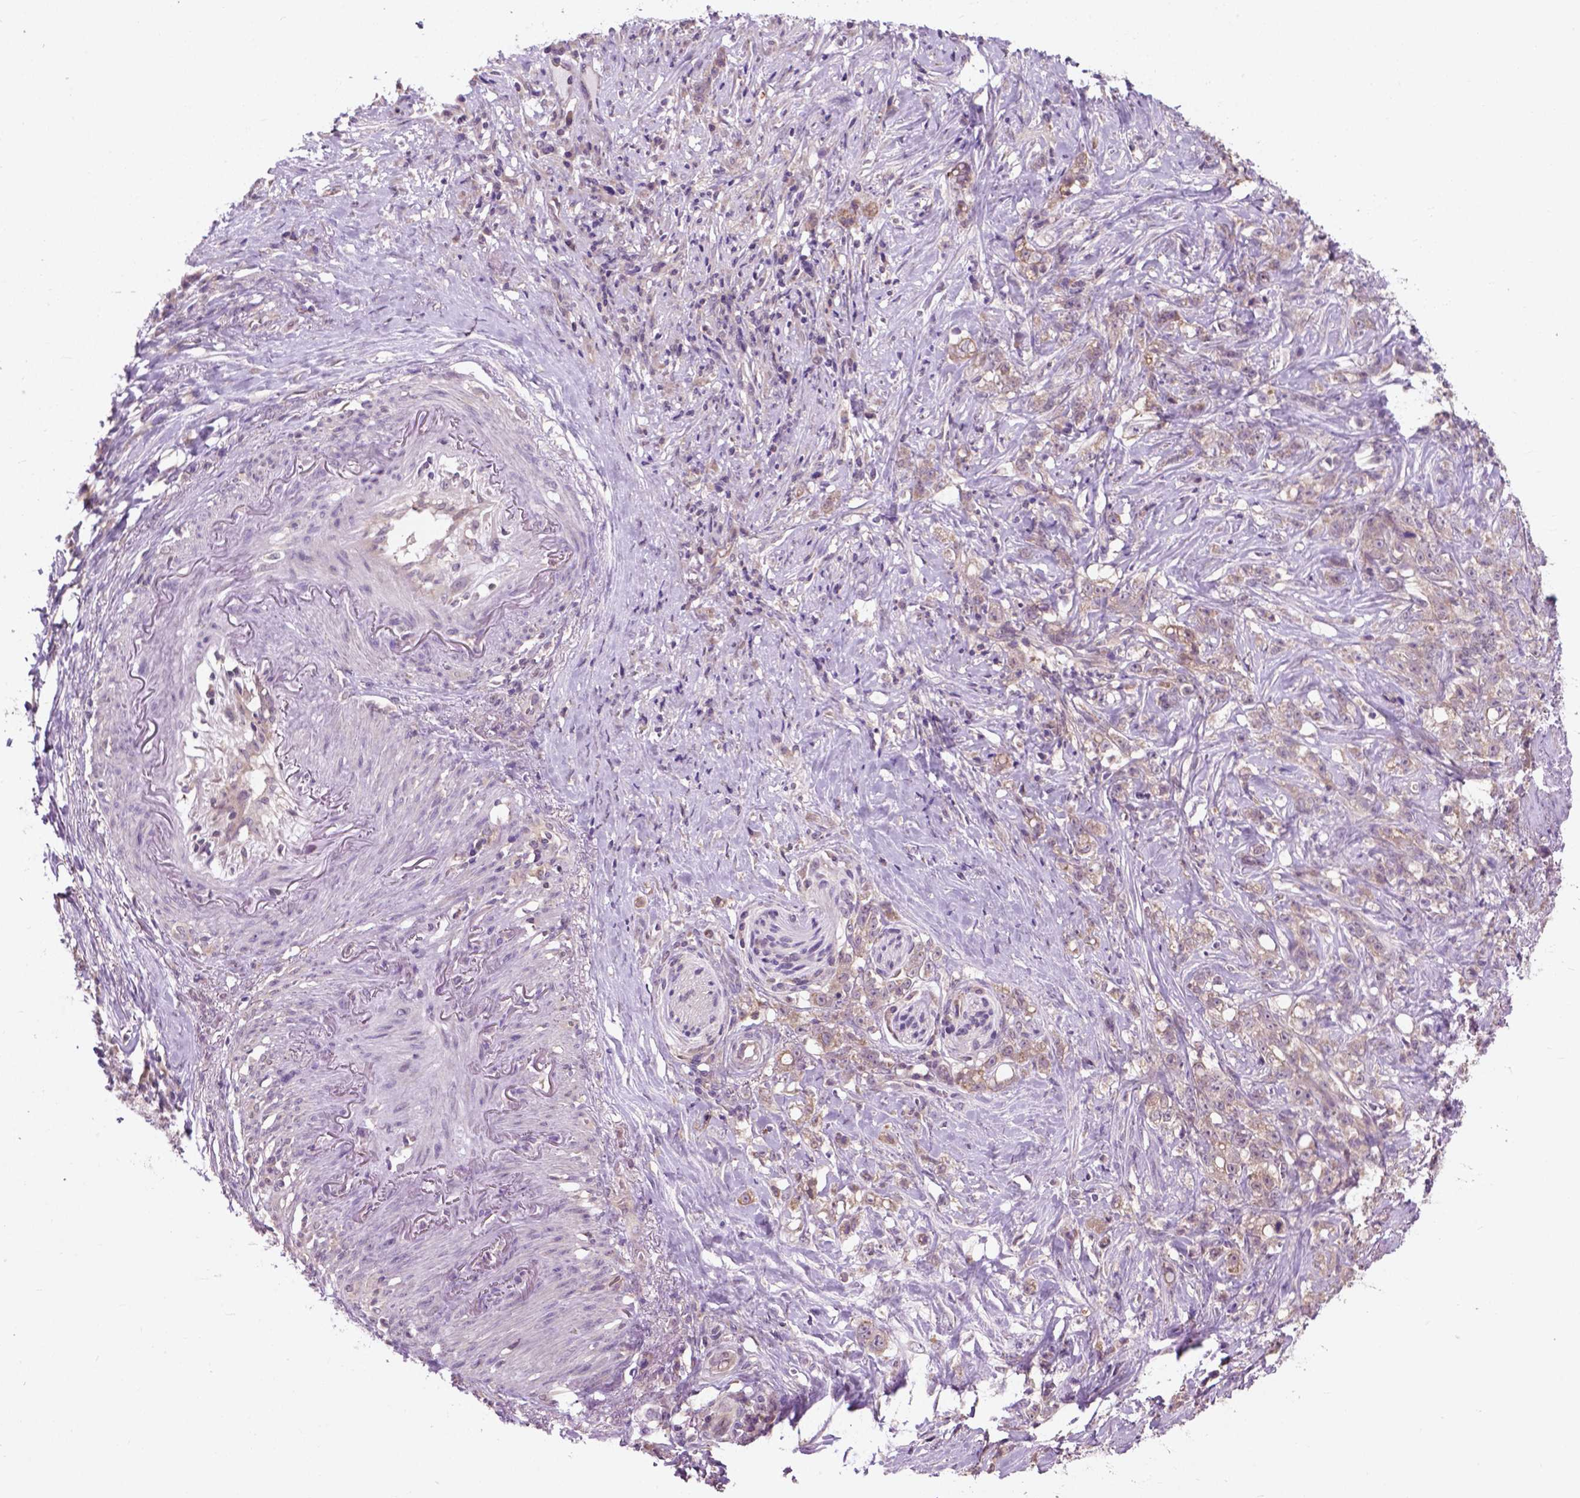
{"staining": {"intensity": "weak", "quantity": "25%-75%", "location": "cytoplasmic/membranous"}, "tissue": "stomach cancer", "cell_type": "Tumor cells", "image_type": "cancer", "snomed": [{"axis": "morphology", "description": "Adenocarcinoma, NOS"}, {"axis": "topography", "description": "Stomach, lower"}], "caption": "DAB immunohistochemical staining of human adenocarcinoma (stomach) reveals weak cytoplasmic/membranous protein positivity in approximately 25%-75% of tumor cells. Using DAB (brown) and hematoxylin (blue) stains, captured at high magnification using brightfield microscopy.", "gene": "MZT1", "patient": {"sex": "male", "age": 88}}